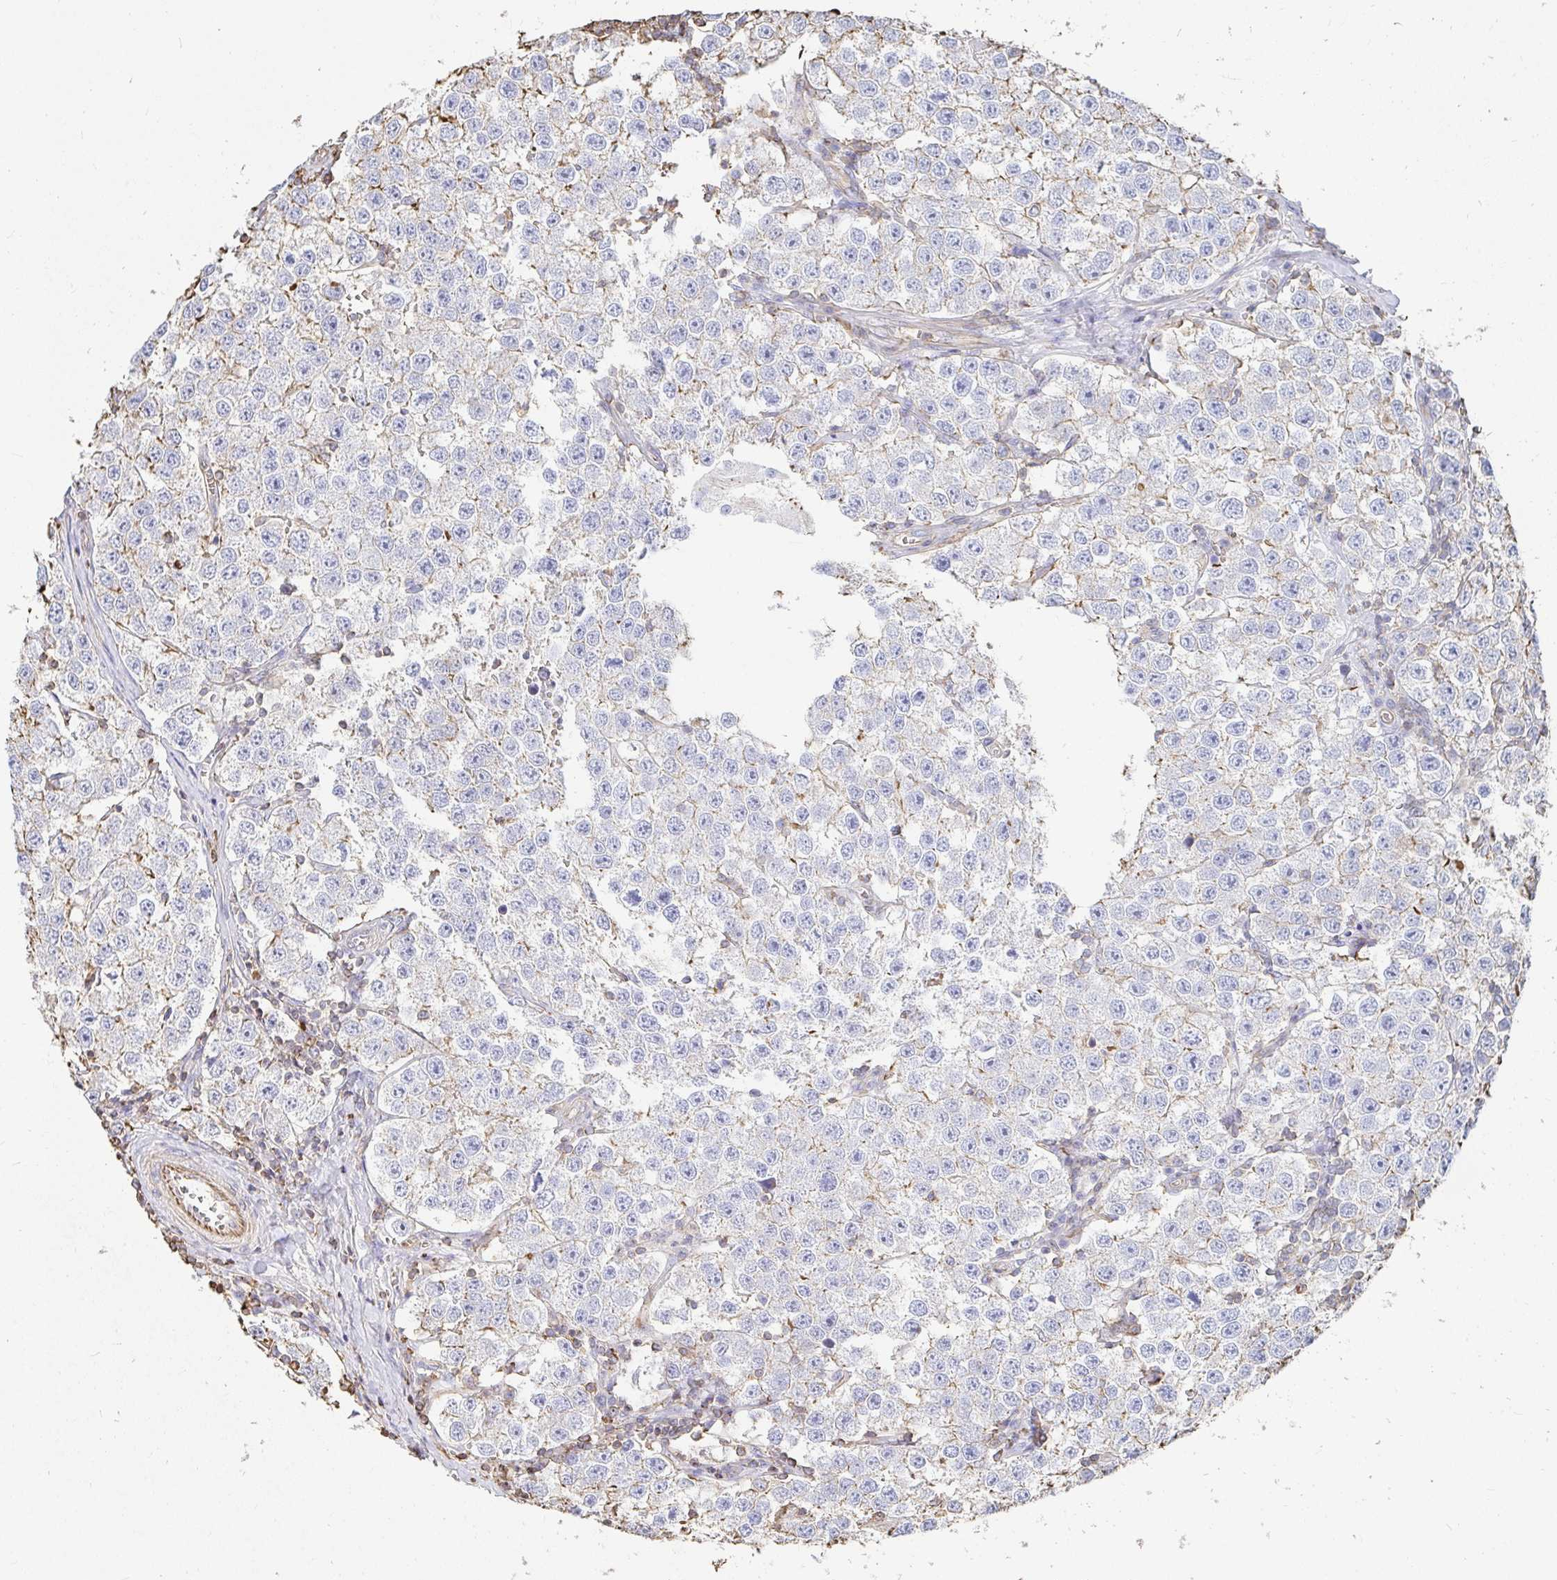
{"staining": {"intensity": "weak", "quantity": "<25%", "location": "cytoplasmic/membranous"}, "tissue": "testis cancer", "cell_type": "Tumor cells", "image_type": "cancer", "snomed": [{"axis": "morphology", "description": "Seminoma, NOS"}, {"axis": "topography", "description": "Testis"}], "caption": "Image shows no protein expression in tumor cells of testis cancer tissue.", "gene": "PTPN14", "patient": {"sex": "male", "age": 34}}